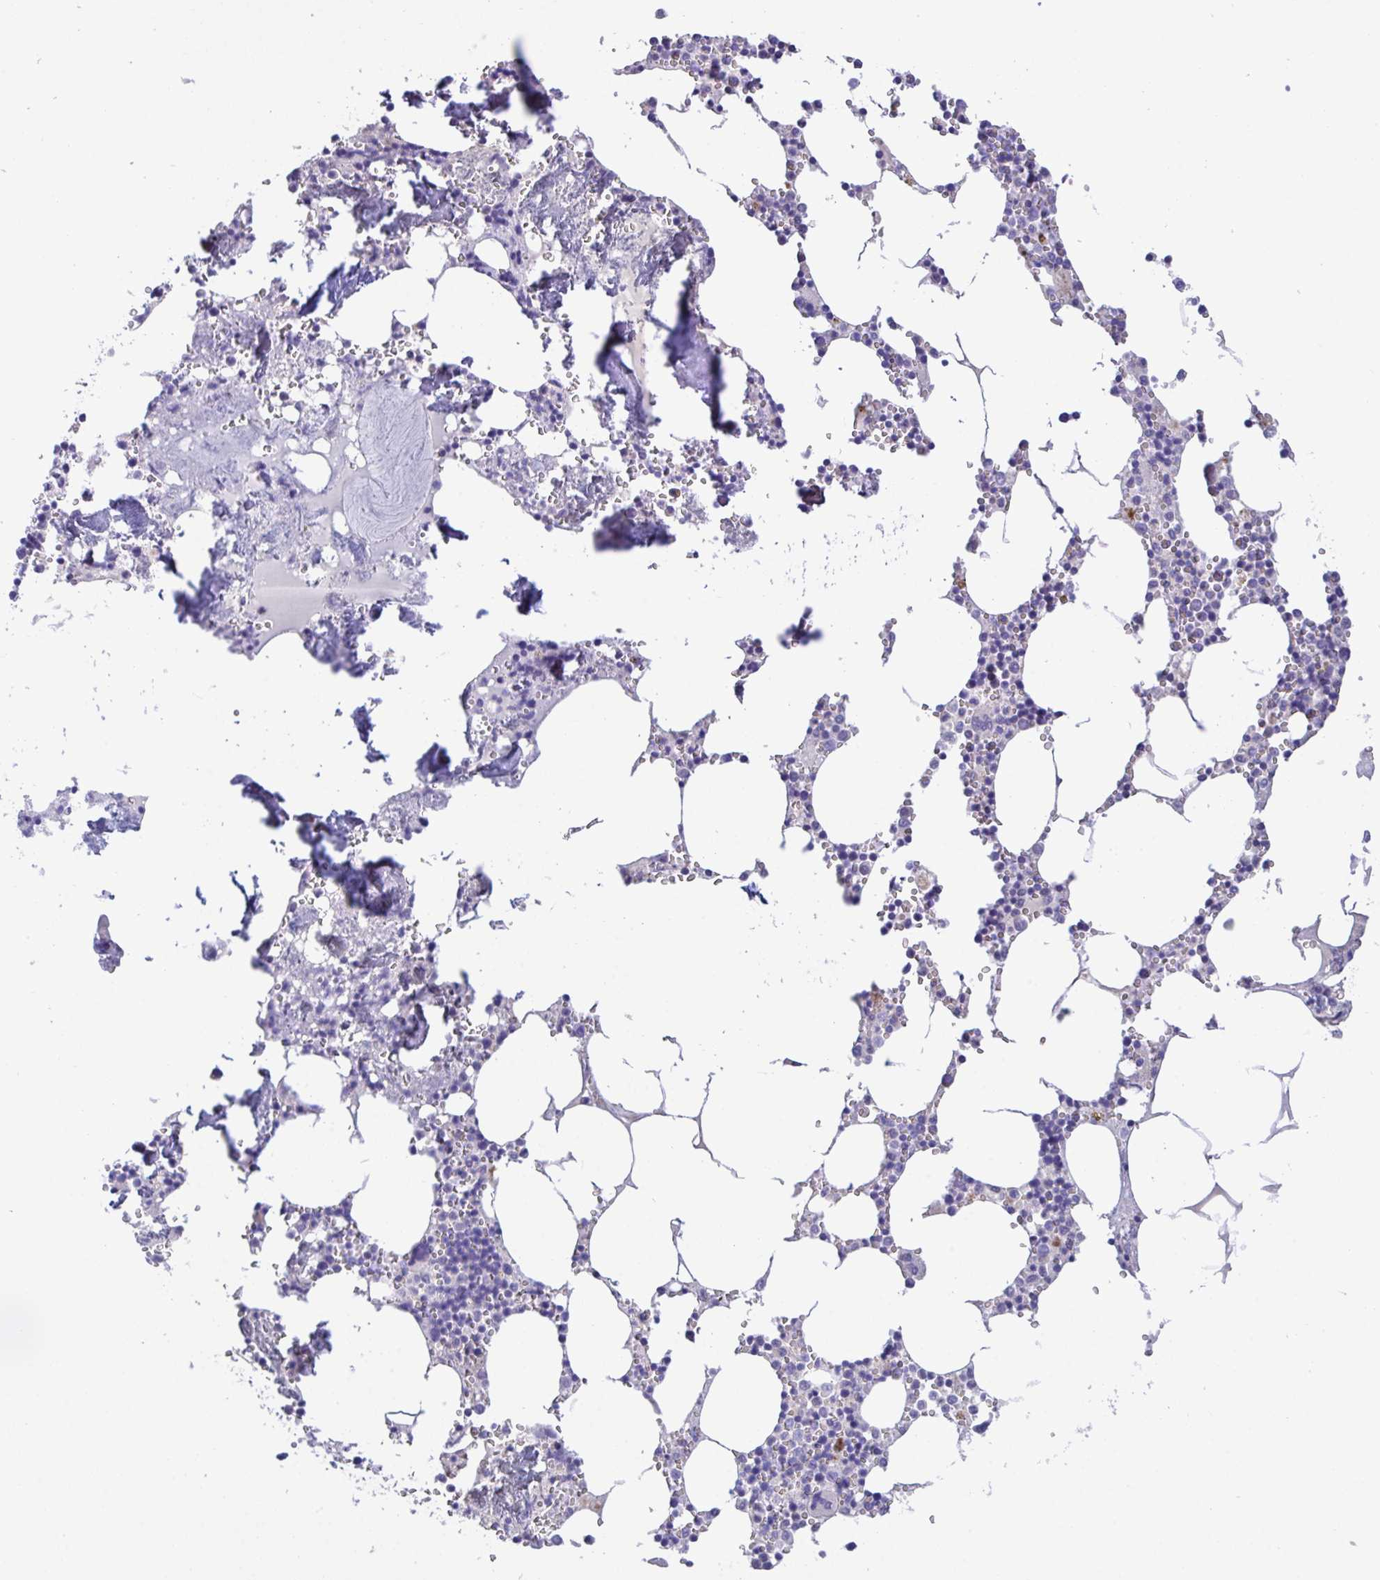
{"staining": {"intensity": "negative", "quantity": "none", "location": "none"}, "tissue": "bone marrow", "cell_type": "Hematopoietic cells", "image_type": "normal", "snomed": [{"axis": "morphology", "description": "Normal tissue, NOS"}, {"axis": "topography", "description": "Bone marrow"}], "caption": "Bone marrow was stained to show a protein in brown. There is no significant positivity in hematopoietic cells. Brightfield microscopy of immunohistochemistry (IHC) stained with DAB (brown) and hematoxylin (blue), captured at high magnification.", "gene": "CA10", "patient": {"sex": "male", "age": 54}}